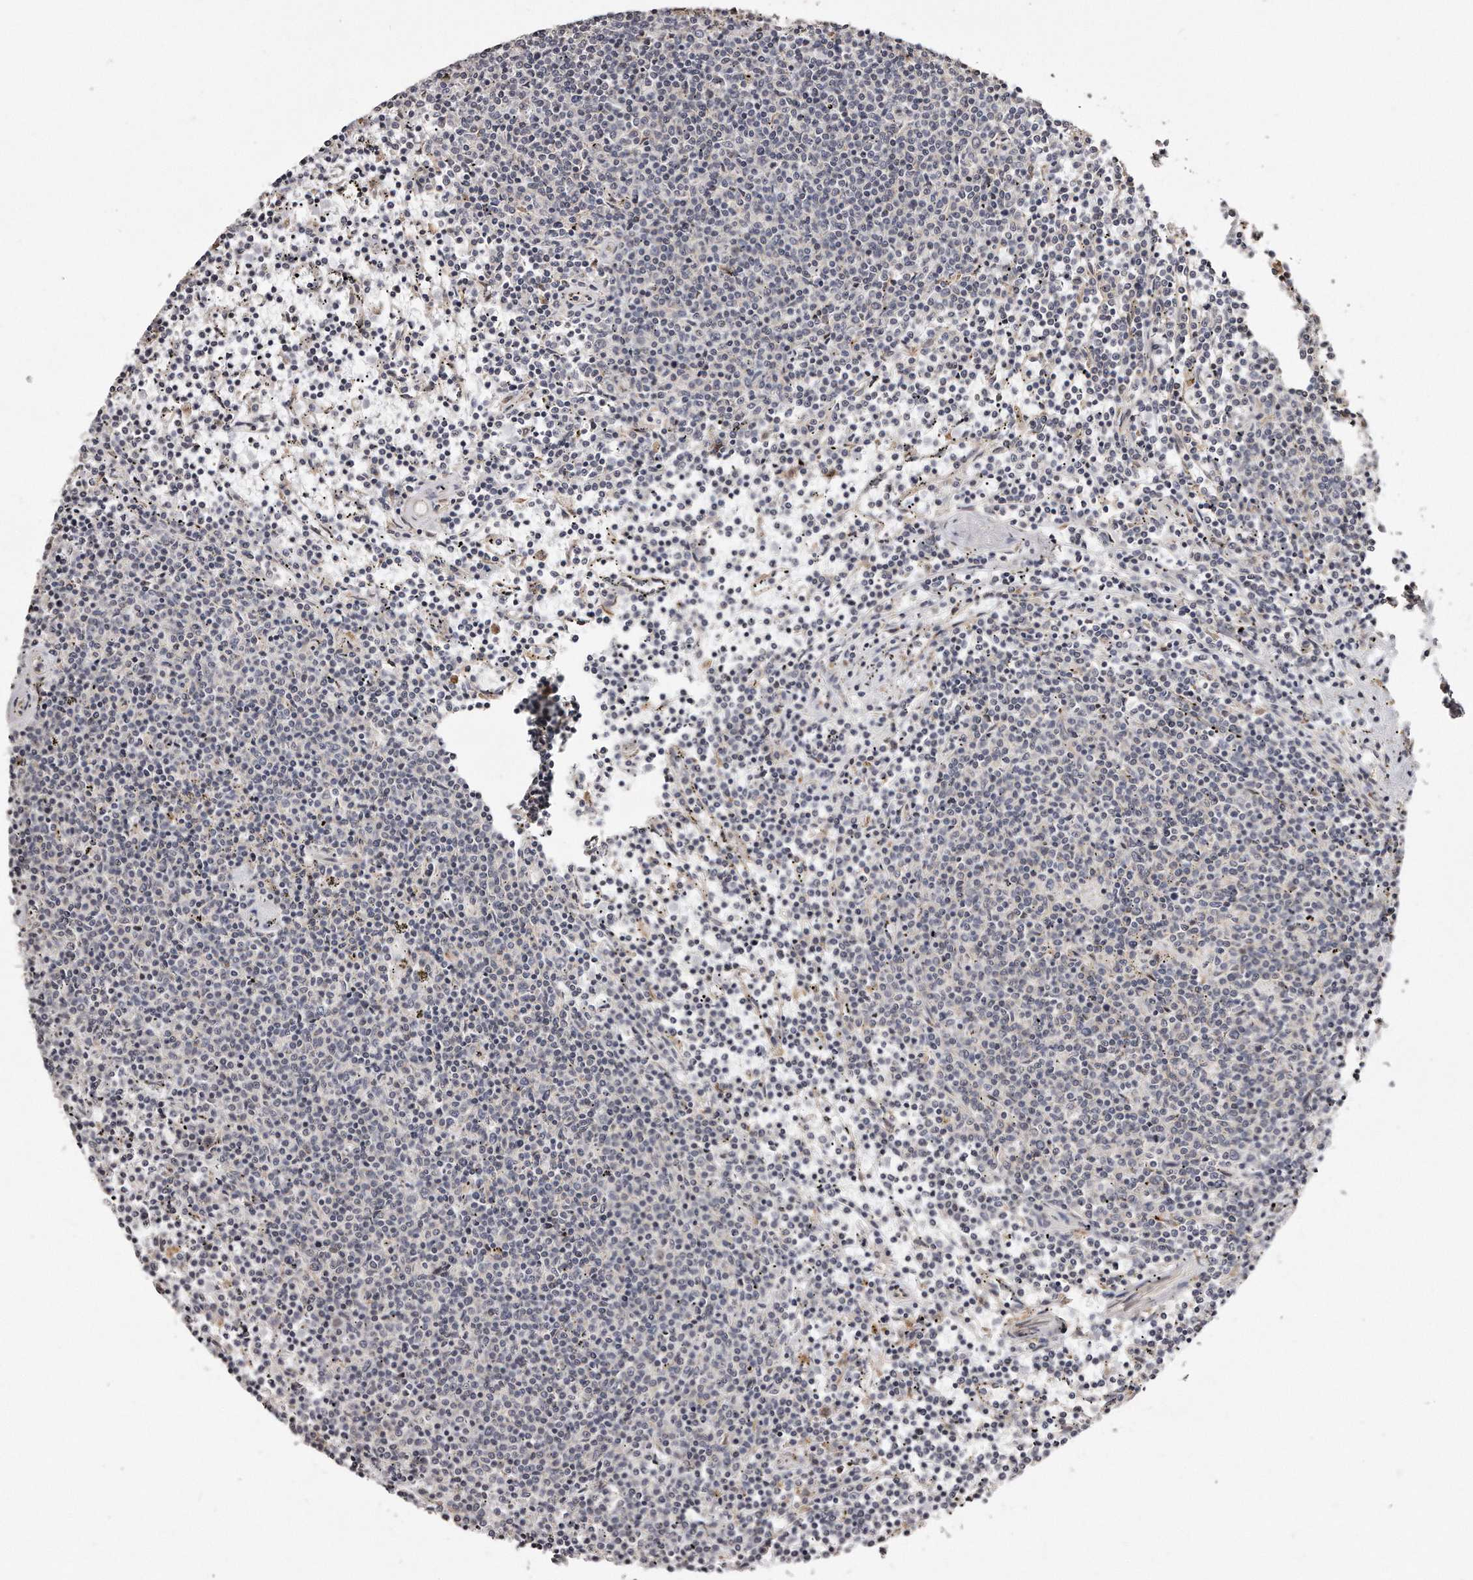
{"staining": {"intensity": "negative", "quantity": "none", "location": "none"}, "tissue": "lymphoma", "cell_type": "Tumor cells", "image_type": "cancer", "snomed": [{"axis": "morphology", "description": "Malignant lymphoma, non-Hodgkin's type, Low grade"}, {"axis": "topography", "description": "Spleen"}], "caption": "Histopathology image shows no protein positivity in tumor cells of lymphoma tissue.", "gene": "TRAPPC14", "patient": {"sex": "female", "age": 50}}